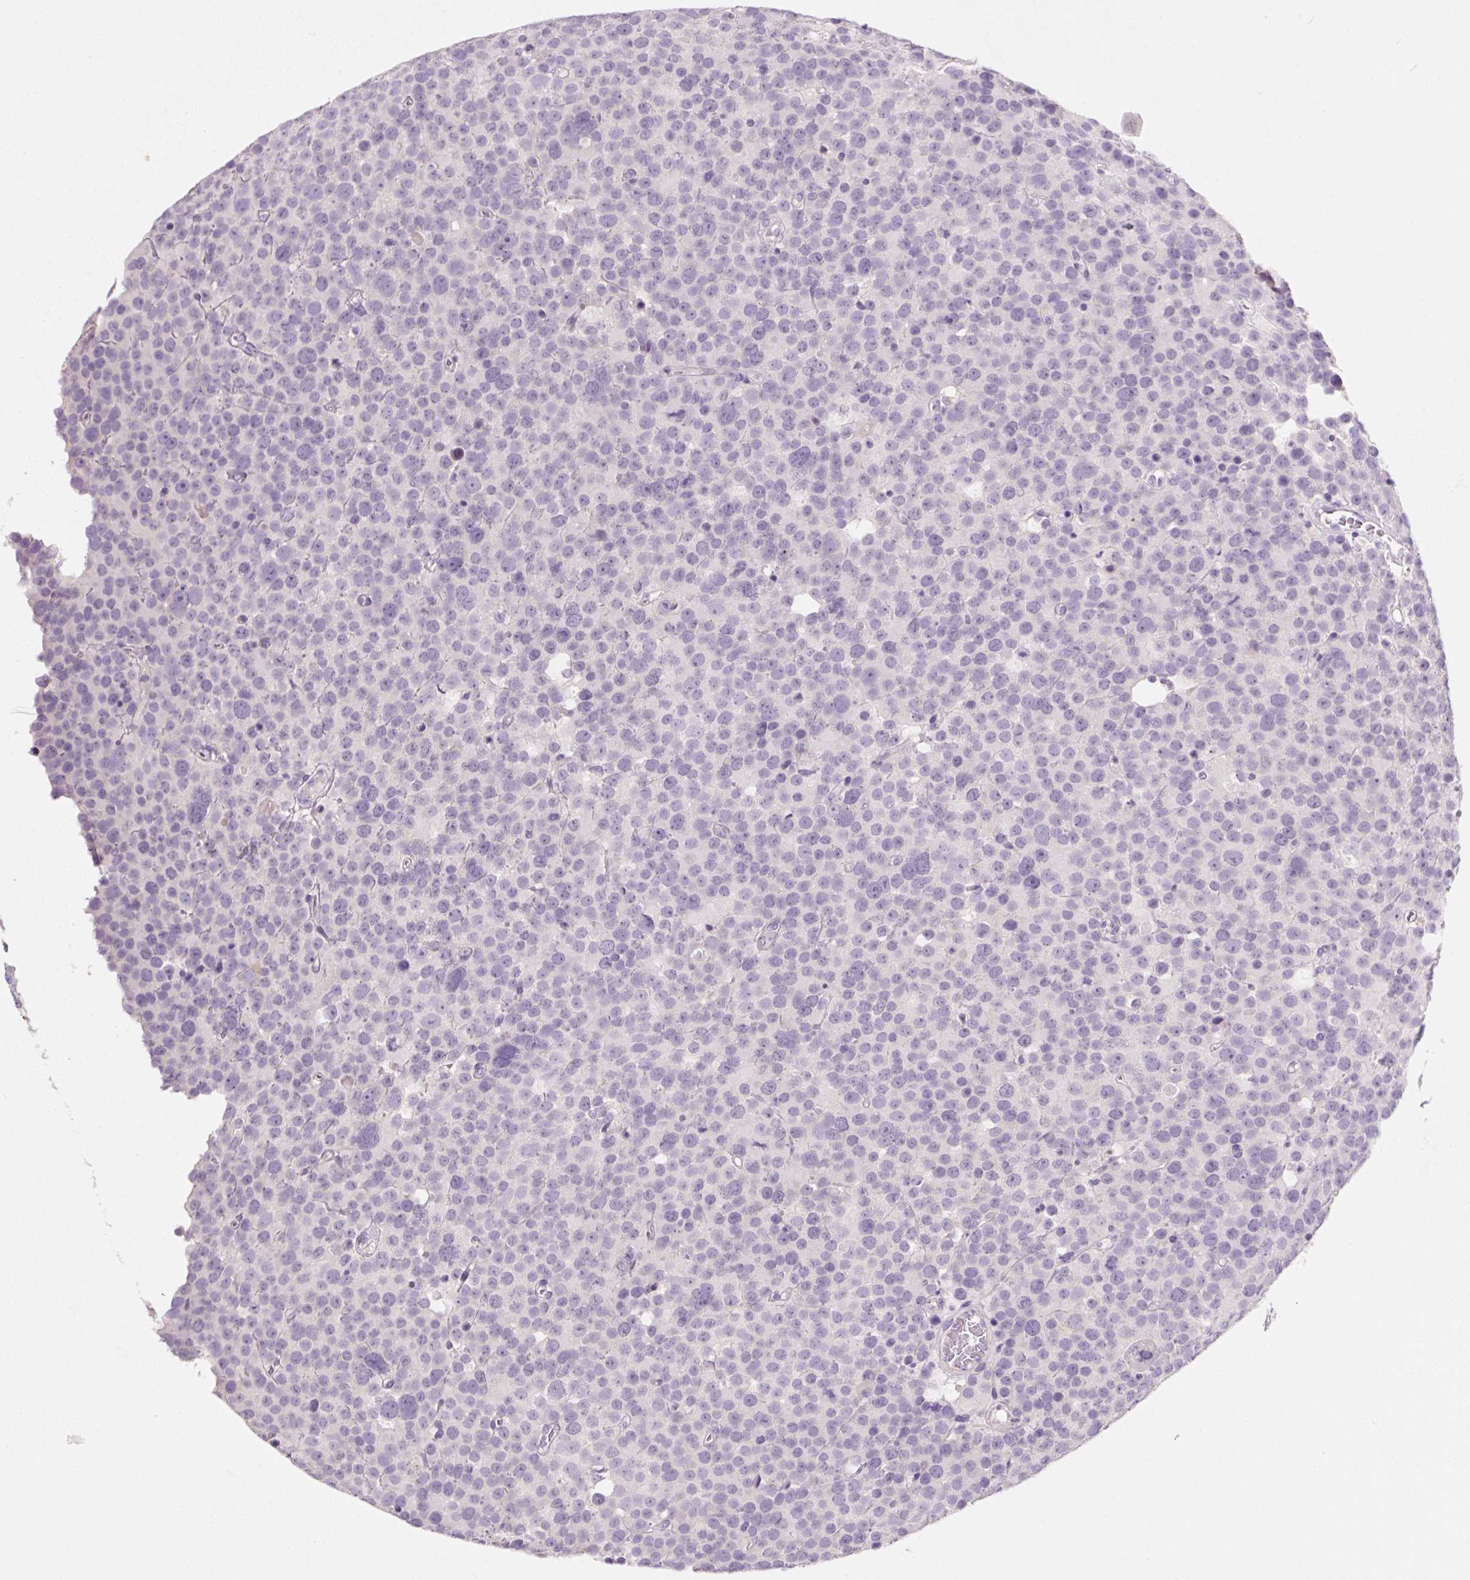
{"staining": {"intensity": "negative", "quantity": "none", "location": "none"}, "tissue": "testis cancer", "cell_type": "Tumor cells", "image_type": "cancer", "snomed": [{"axis": "morphology", "description": "Seminoma, NOS"}, {"axis": "topography", "description": "Testis"}], "caption": "The IHC histopathology image has no significant positivity in tumor cells of testis cancer (seminoma) tissue.", "gene": "SYP", "patient": {"sex": "male", "age": 71}}